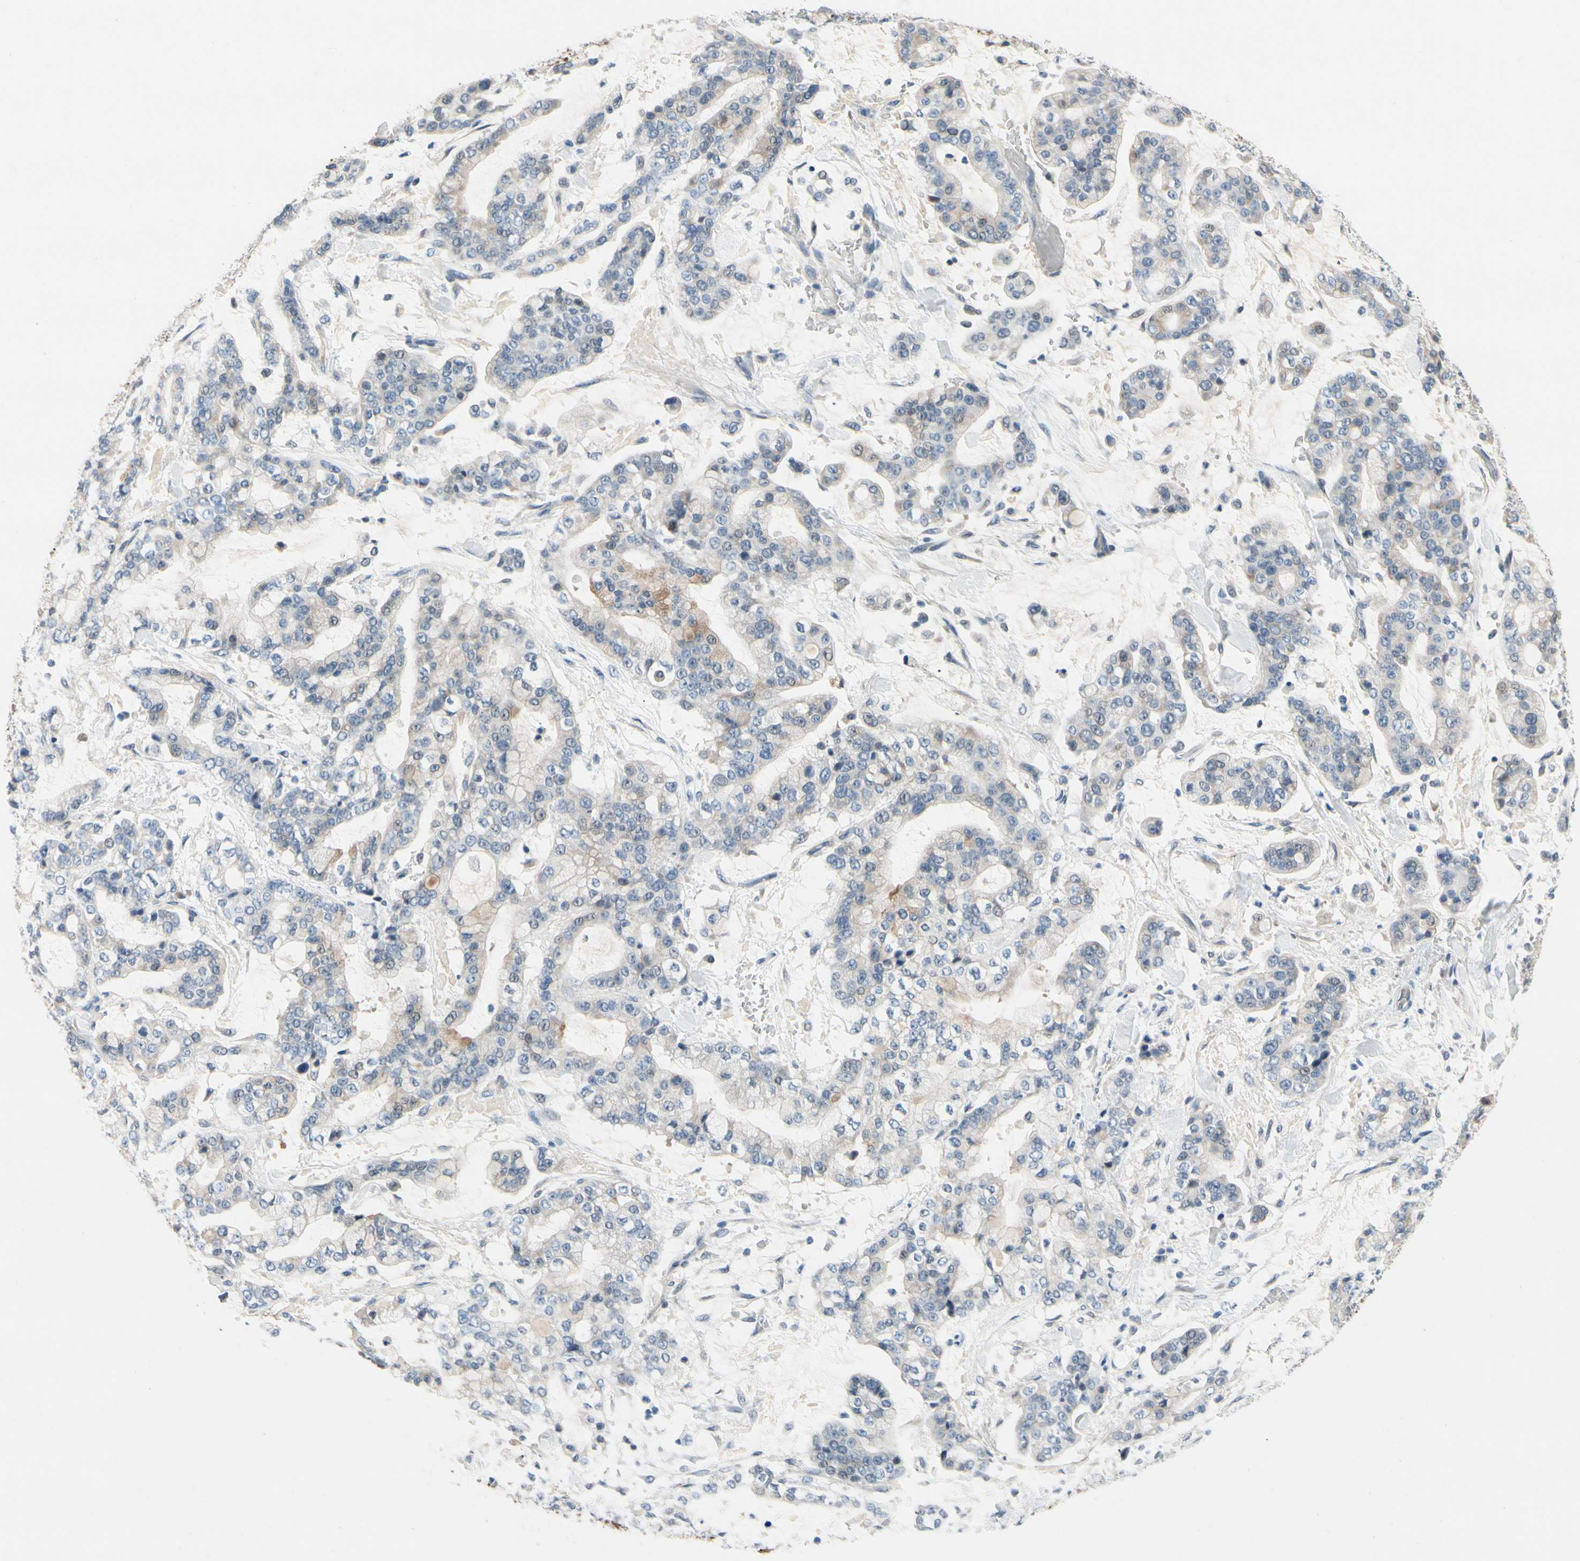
{"staining": {"intensity": "negative", "quantity": "none", "location": "none"}, "tissue": "stomach cancer", "cell_type": "Tumor cells", "image_type": "cancer", "snomed": [{"axis": "morphology", "description": "Normal tissue, NOS"}, {"axis": "morphology", "description": "Adenocarcinoma, NOS"}, {"axis": "topography", "description": "Stomach, upper"}, {"axis": "topography", "description": "Stomach"}], "caption": "IHC of stomach cancer (adenocarcinoma) shows no expression in tumor cells.", "gene": "SLC27A6", "patient": {"sex": "male", "age": 76}}